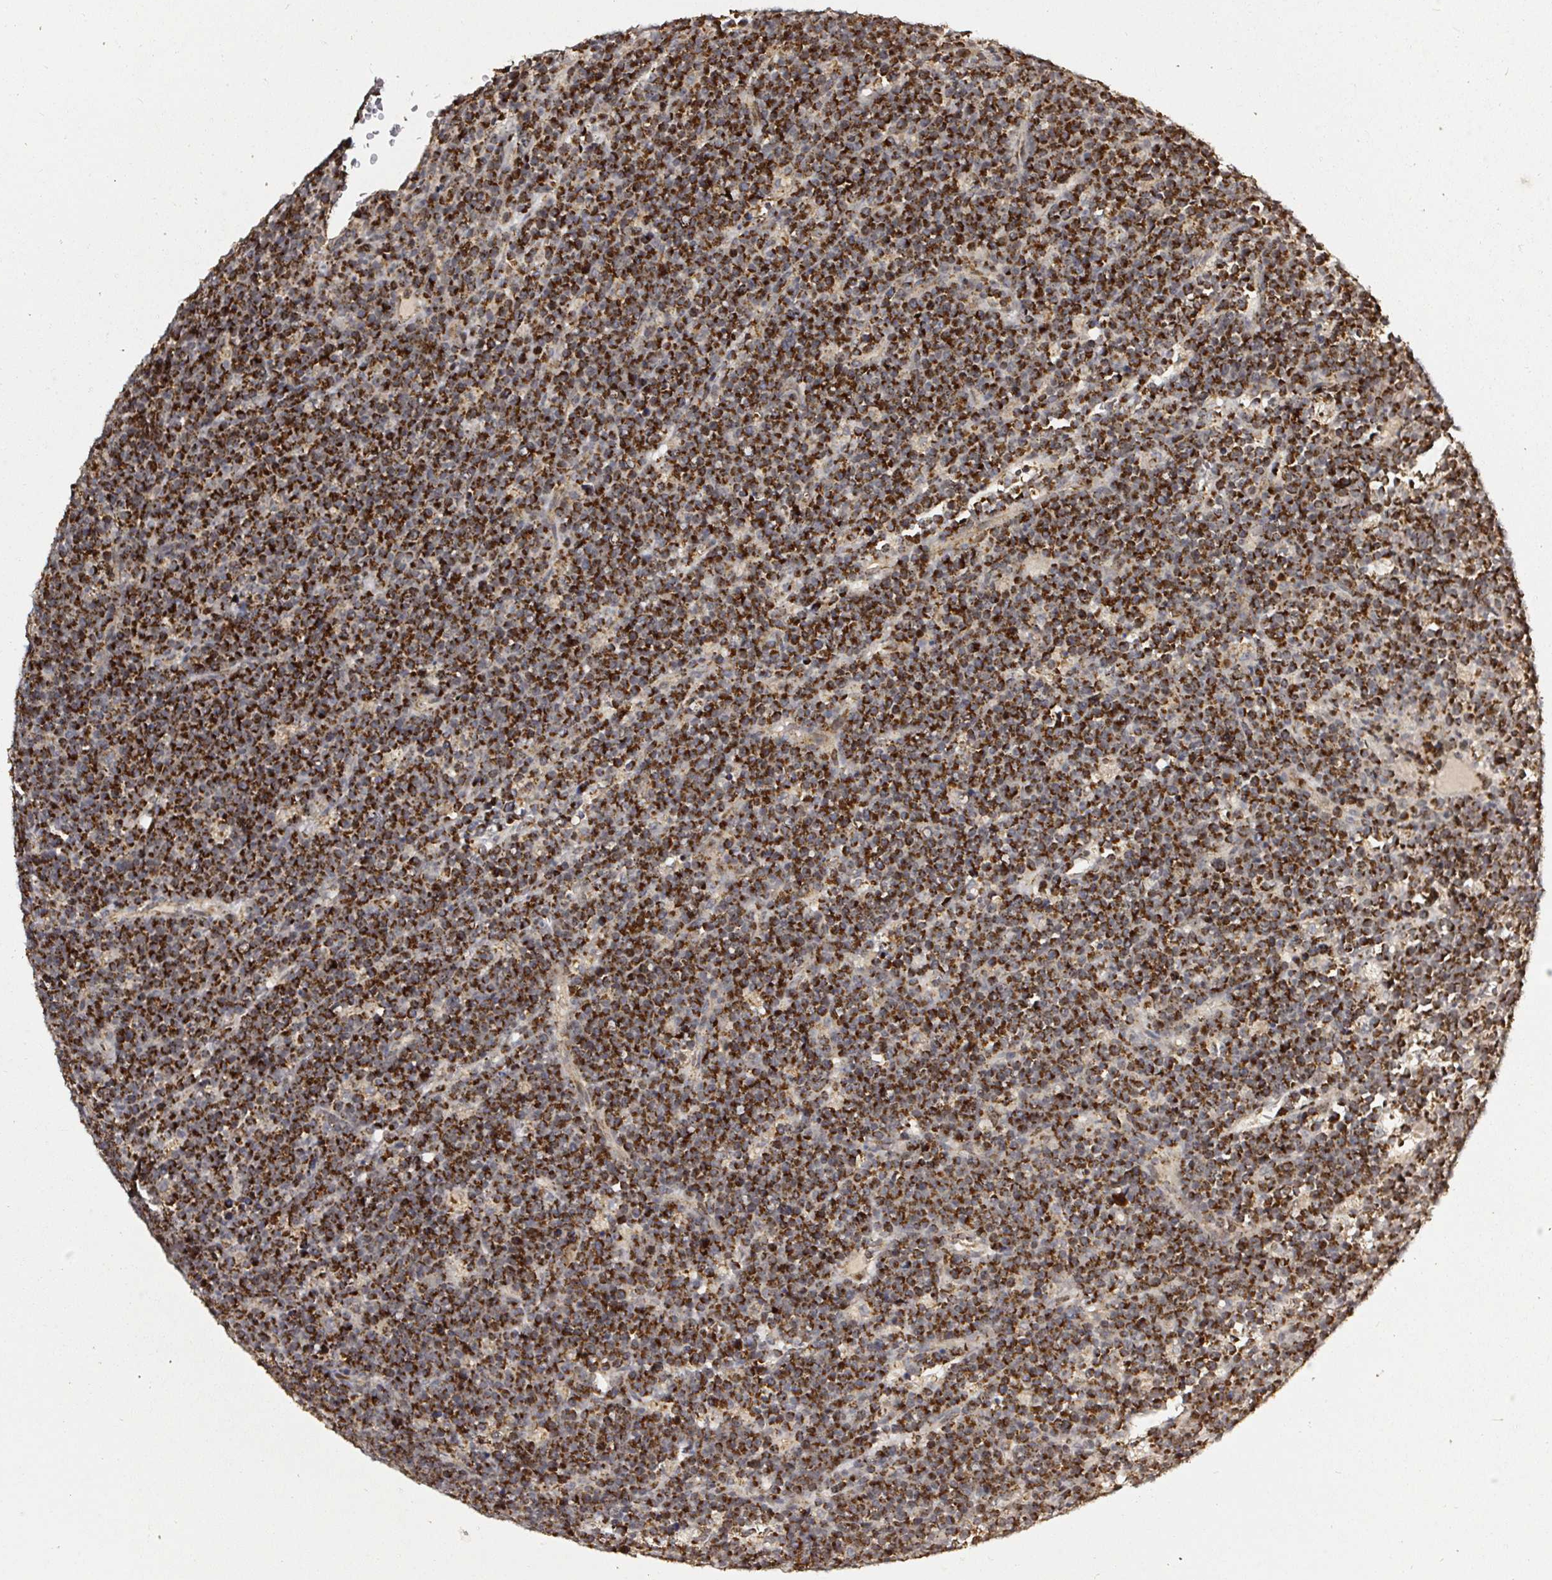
{"staining": {"intensity": "strong", "quantity": ">75%", "location": "cytoplasmic/membranous"}, "tissue": "lymphoma", "cell_type": "Tumor cells", "image_type": "cancer", "snomed": [{"axis": "morphology", "description": "Malignant lymphoma, non-Hodgkin's type, High grade"}, {"axis": "topography", "description": "Ovary"}], "caption": "High-magnification brightfield microscopy of high-grade malignant lymphoma, non-Hodgkin's type stained with DAB (3,3'-diaminobenzidine) (brown) and counterstained with hematoxylin (blue). tumor cells exhibit strong cytoplasmic/membranous staining is present in about>75% of cells.", "gene": "ATAD3B", "patient": {"sex": "female", "age": 56}}